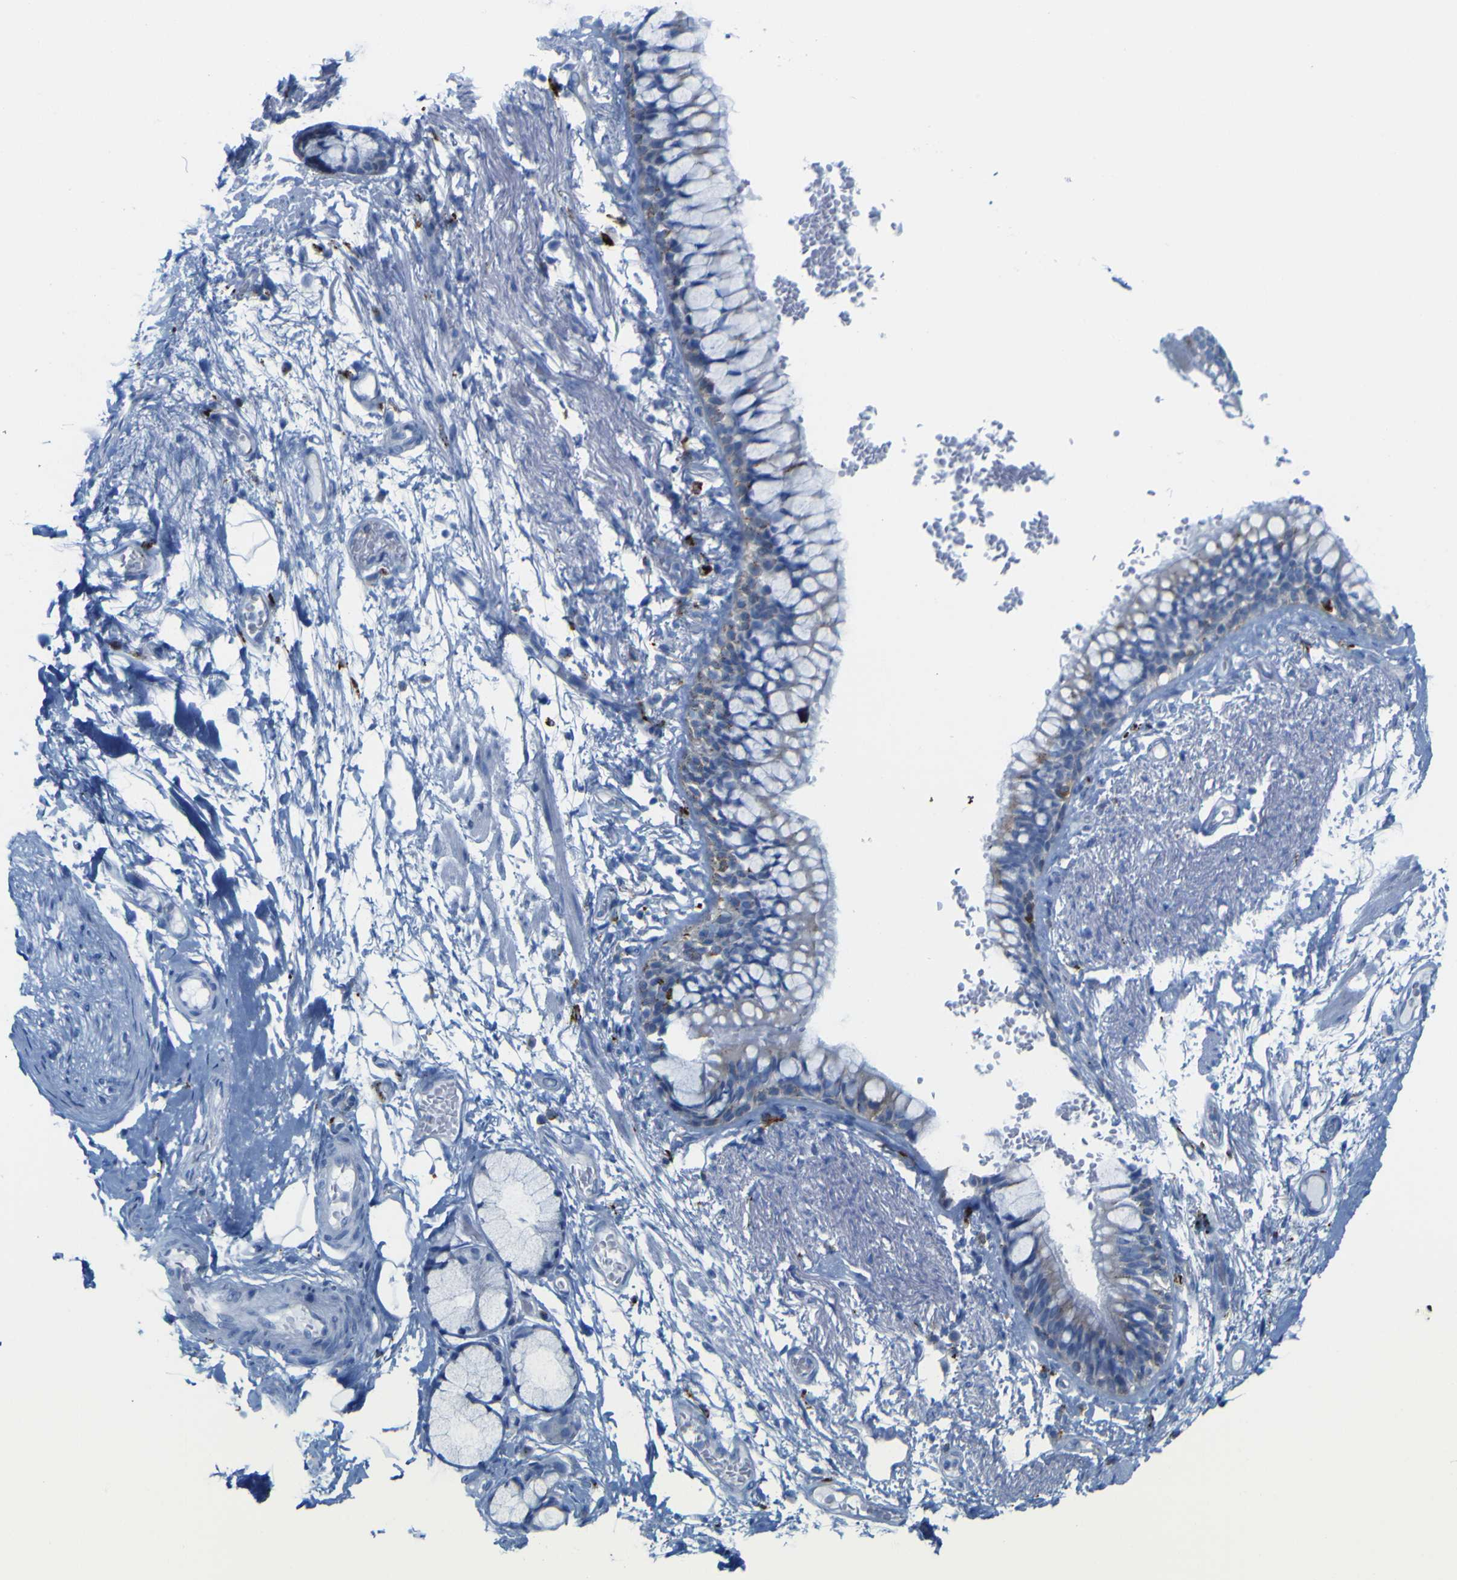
{"staining": {"intensity": "negative", "quantity": "none", "location": "none"}, "tissue": "adipose tissue", "cell_type": "Adipocytes", "image_type": "normal", "snomed": [{"axis": "morphology", "description": "Normal tissue, NOS"}, {"axis": "topography", "description": "Cartilage tissue"}, {"axis": "topography", "description": "Bronchus"}], "caption": "Immunohistochemistry micrograph of normal adipose tissue: human adipose tissue stained with DAB (3,3'-diaminobenzidine) reveals no significant protein staining in adipocytes. The staining is performed using DAB (3,3'-diaminobenzidine) brown chromogen with nuclei counter-stained in using hematoxylin.", "gene": "PLD3", "patient": {"sex": "female", "age": 73}}